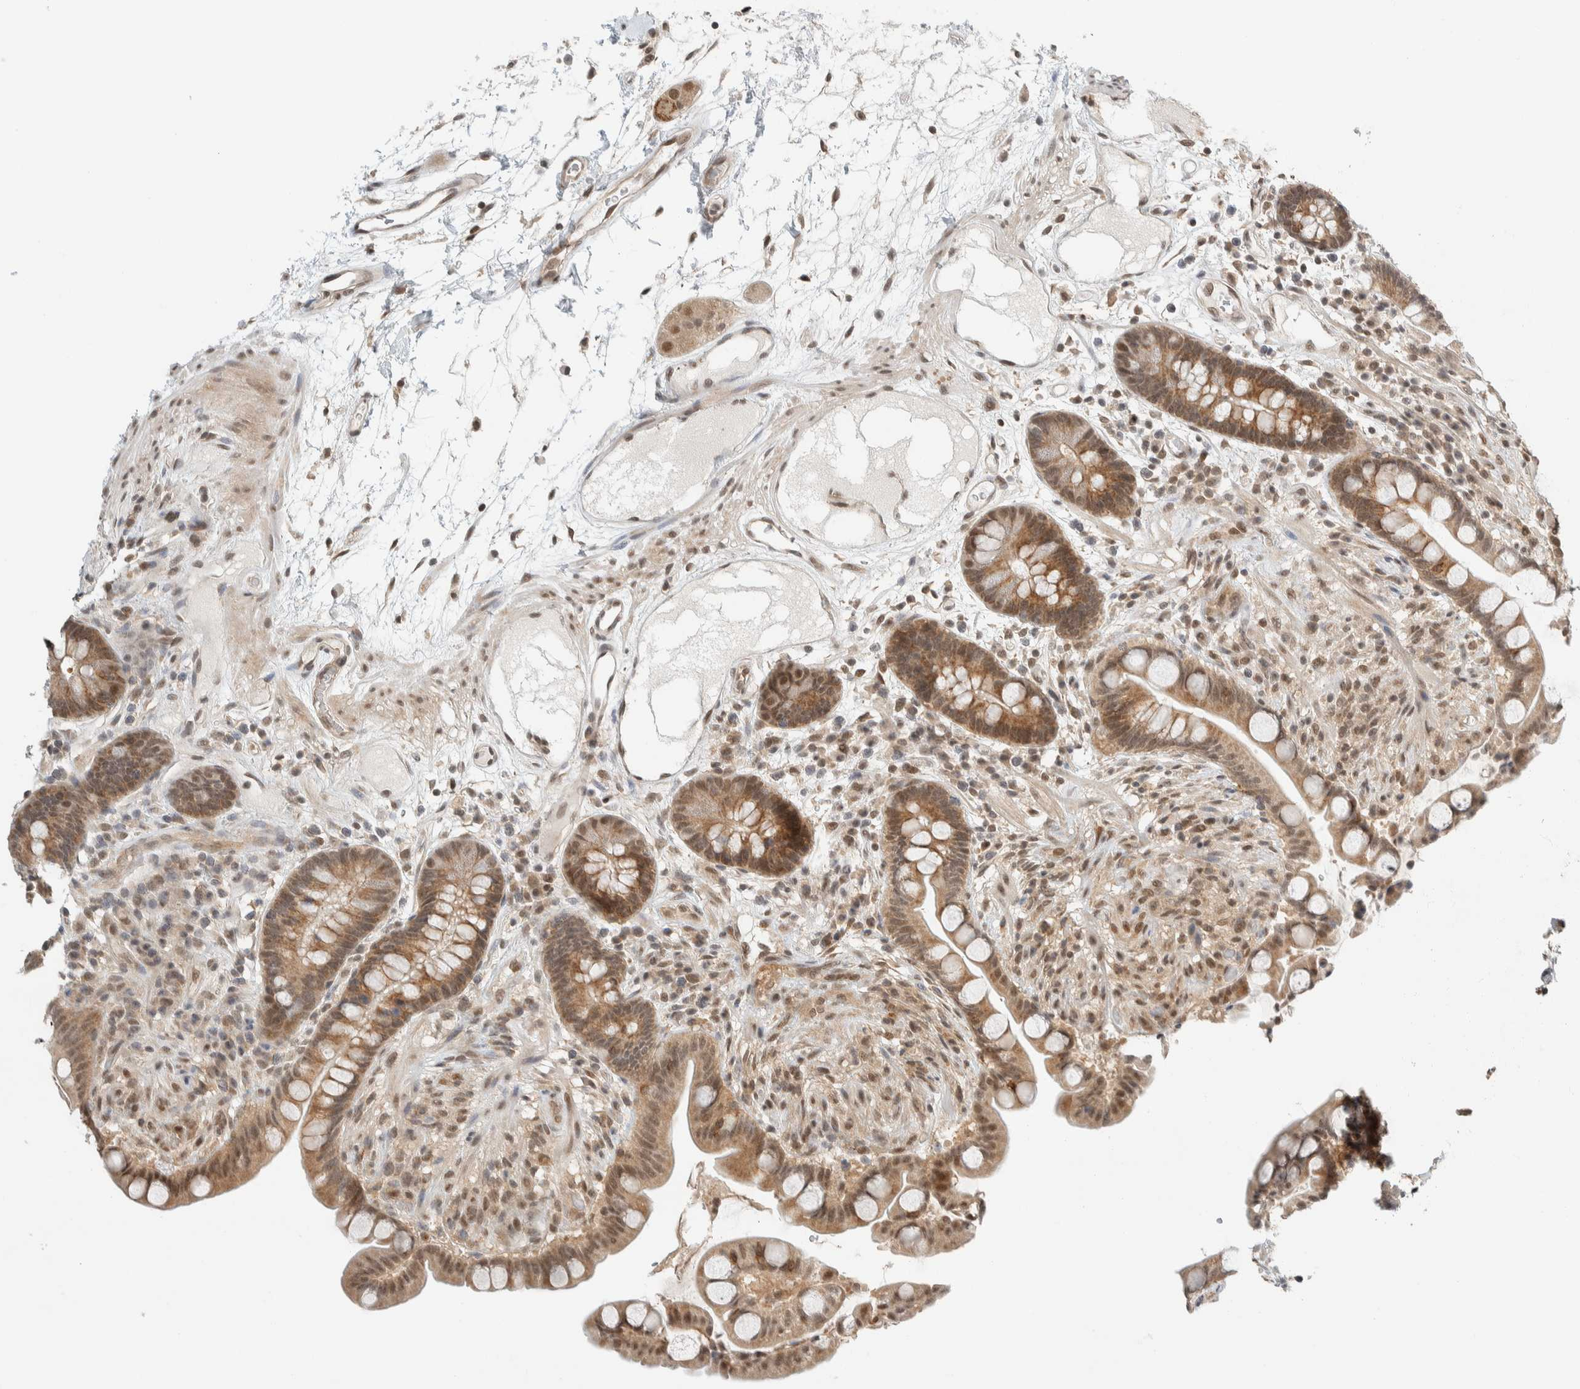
{"staining": {"intensity": "weak", "quantity": ">75%", "location": "cytoplasmic/membranous,nuclear"}, "tissue": "colon", "cell_type": "Endothelial cells", "image_type": "normal", "snomed": [{"axis": "morphology", "description": "Normal tissue, NOS"}, {"axis": "topography", "description": "Colon"}], "caption": "Immunohistochemistry micrograph of benign colon: colon stained using IHC displays low levels of weak protein expression localized specifically in the cytoplasmic/membranous,nuclear of endothelial cells, appearing as a cytoplasmic/membranous,nuclear brown color.", "gene": "ZBTB2", "patient": {"sex": "male", "age": 73}}